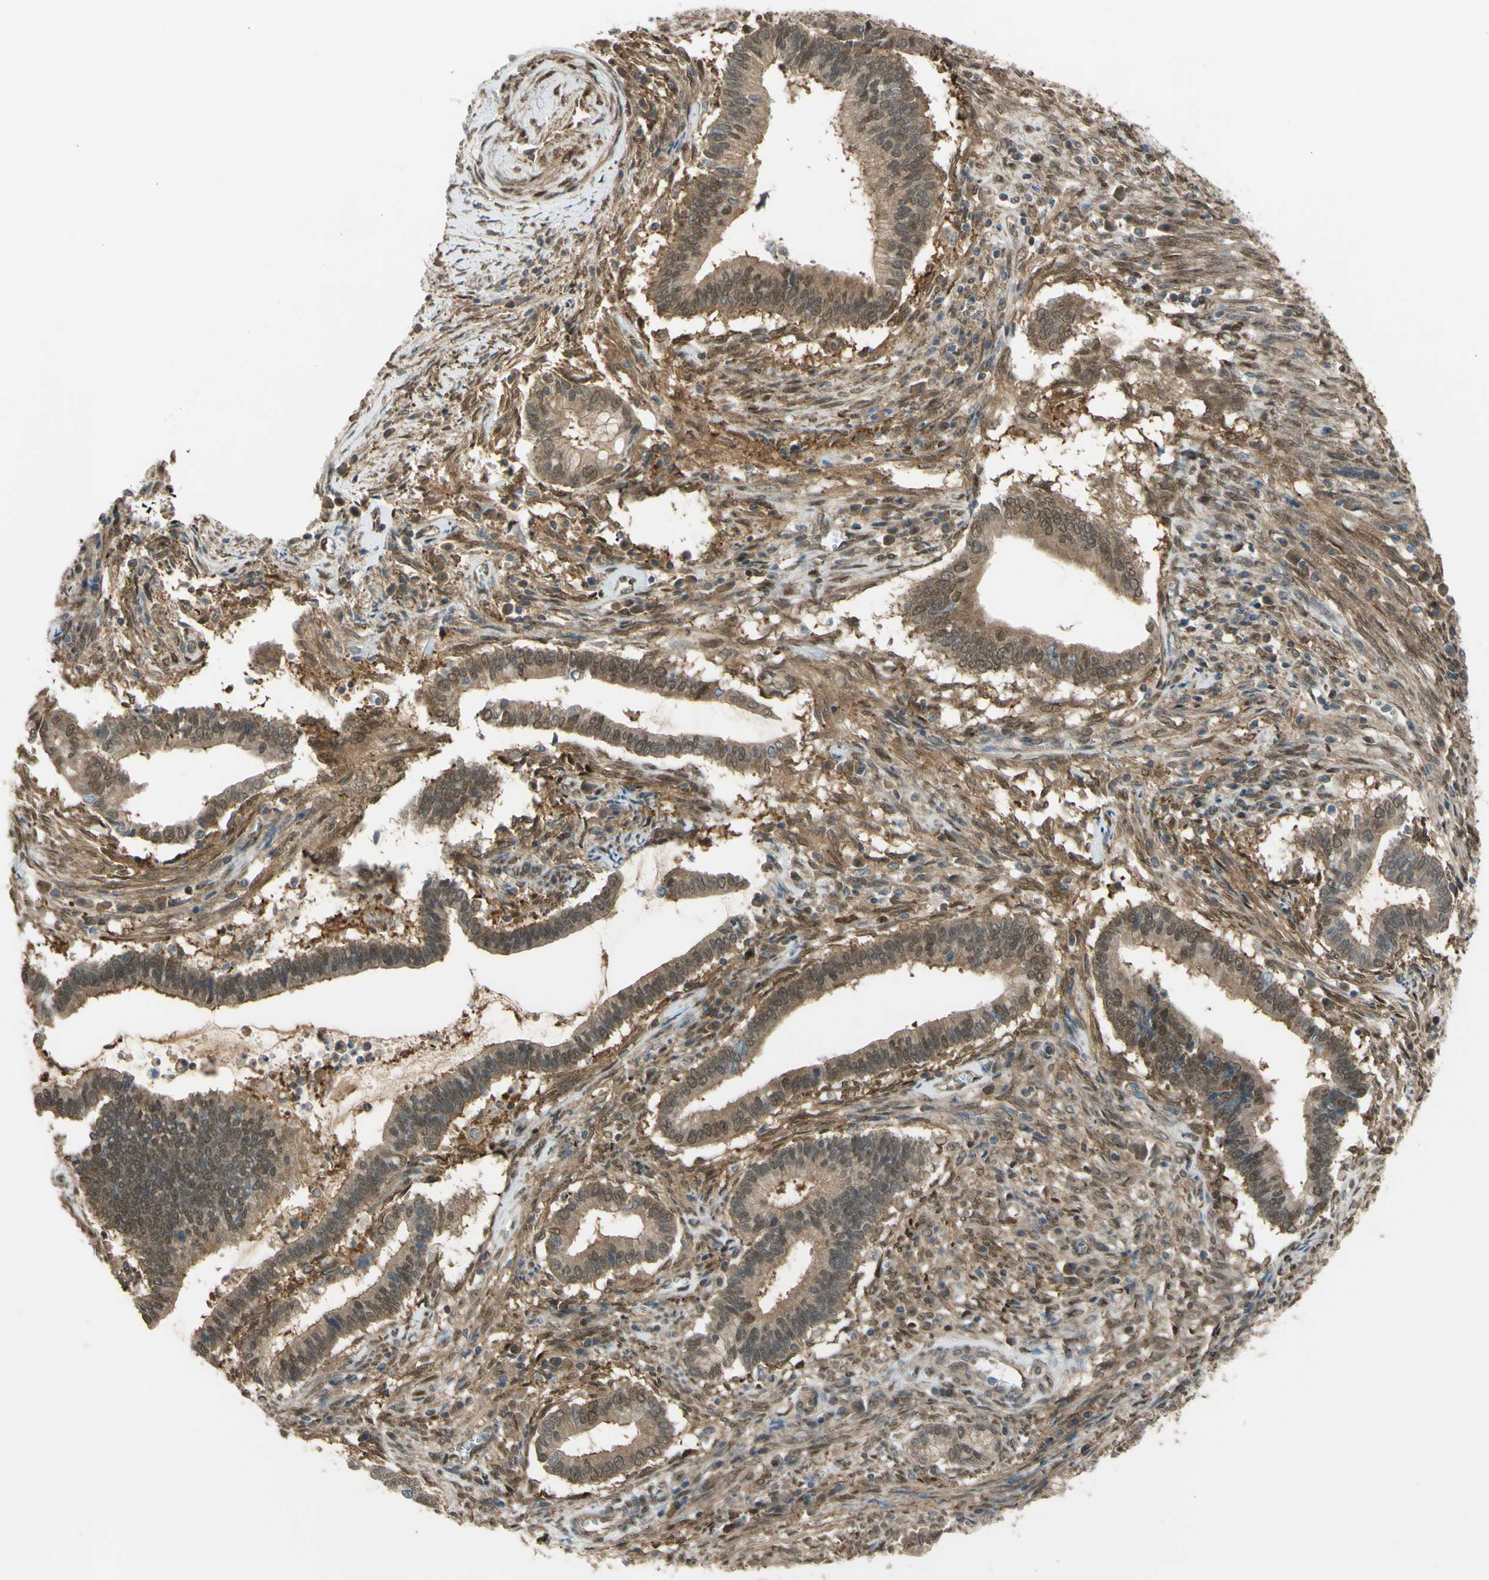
{"staining": {"intensity": "weak", "quantity": ">75%", "location": "cytoplasmic/membranous"}, "tissue": "cervical cancer", "cell_type": "Tumor cells", "image_type": "cancer", "snomed": [{"axis": "morphology", "description": "Adenocarcinoma, NOS"}, {"axis": "topography", "description": "Cervix"}], "caption": "Immunohistochemical staining of human adenocarcinoma (cervical) reveals low levels of weak cytoplasmic/membranous expression in about >75% of tumor cells.", "gene": "YWHAQ", "patient": {"sex": "female", "age": 44}}